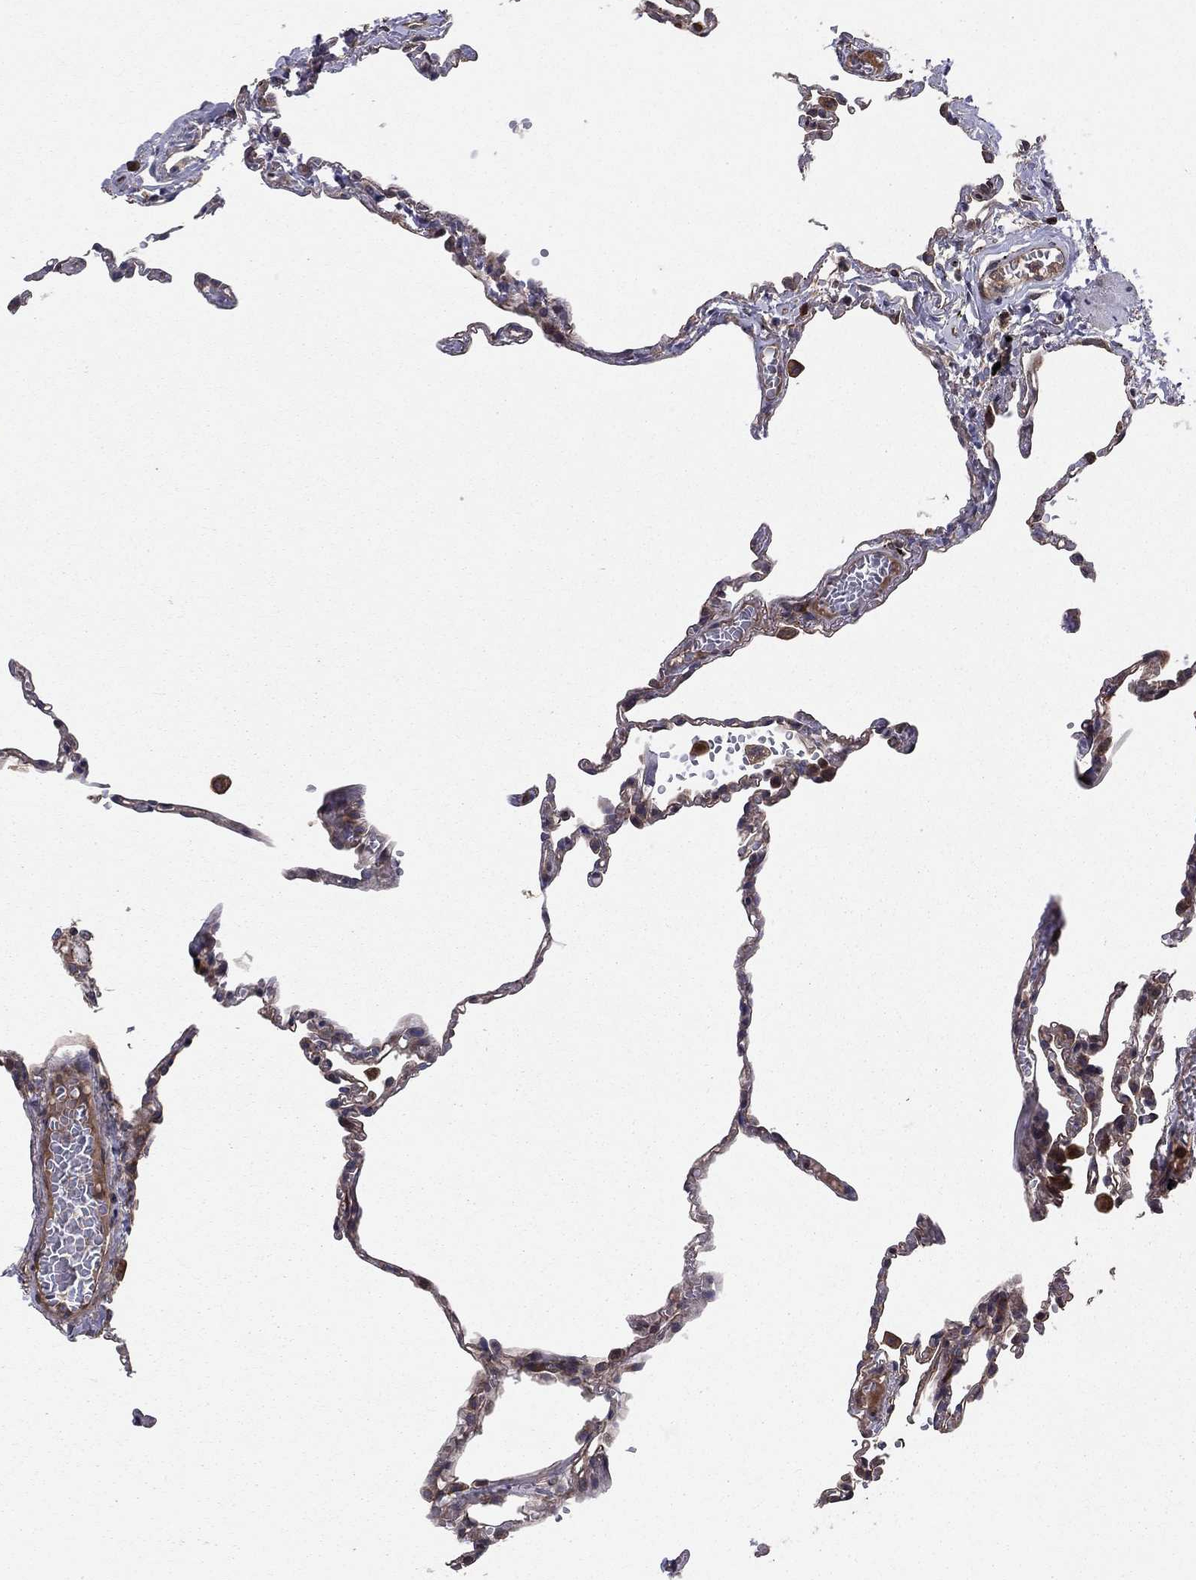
{"staining": {"intensity": "moderate", "quantity": "<25%", "location": "cytoplasmic/membranous"}, "tissue": "lung", "cell_type": "Alveolar cells", "image_type": "normal", "snomed": [{"axis": "morphology", "description": "Normal tissue, NOS"}, {"axis": "topography", "description": "Lung"}], "caption": "Unremarkable lung was stained to show a protein in brown. There is low levels of moderate cytoplasmic/membranous positivity in about <25% of alveolar cells. (DAB (3,3'-diaminobenzidine) IHC, brown staining for protein, blue staining for nuclei).", "gene": "BABAM2", "patient": {"sex": "male", "age": 78}}